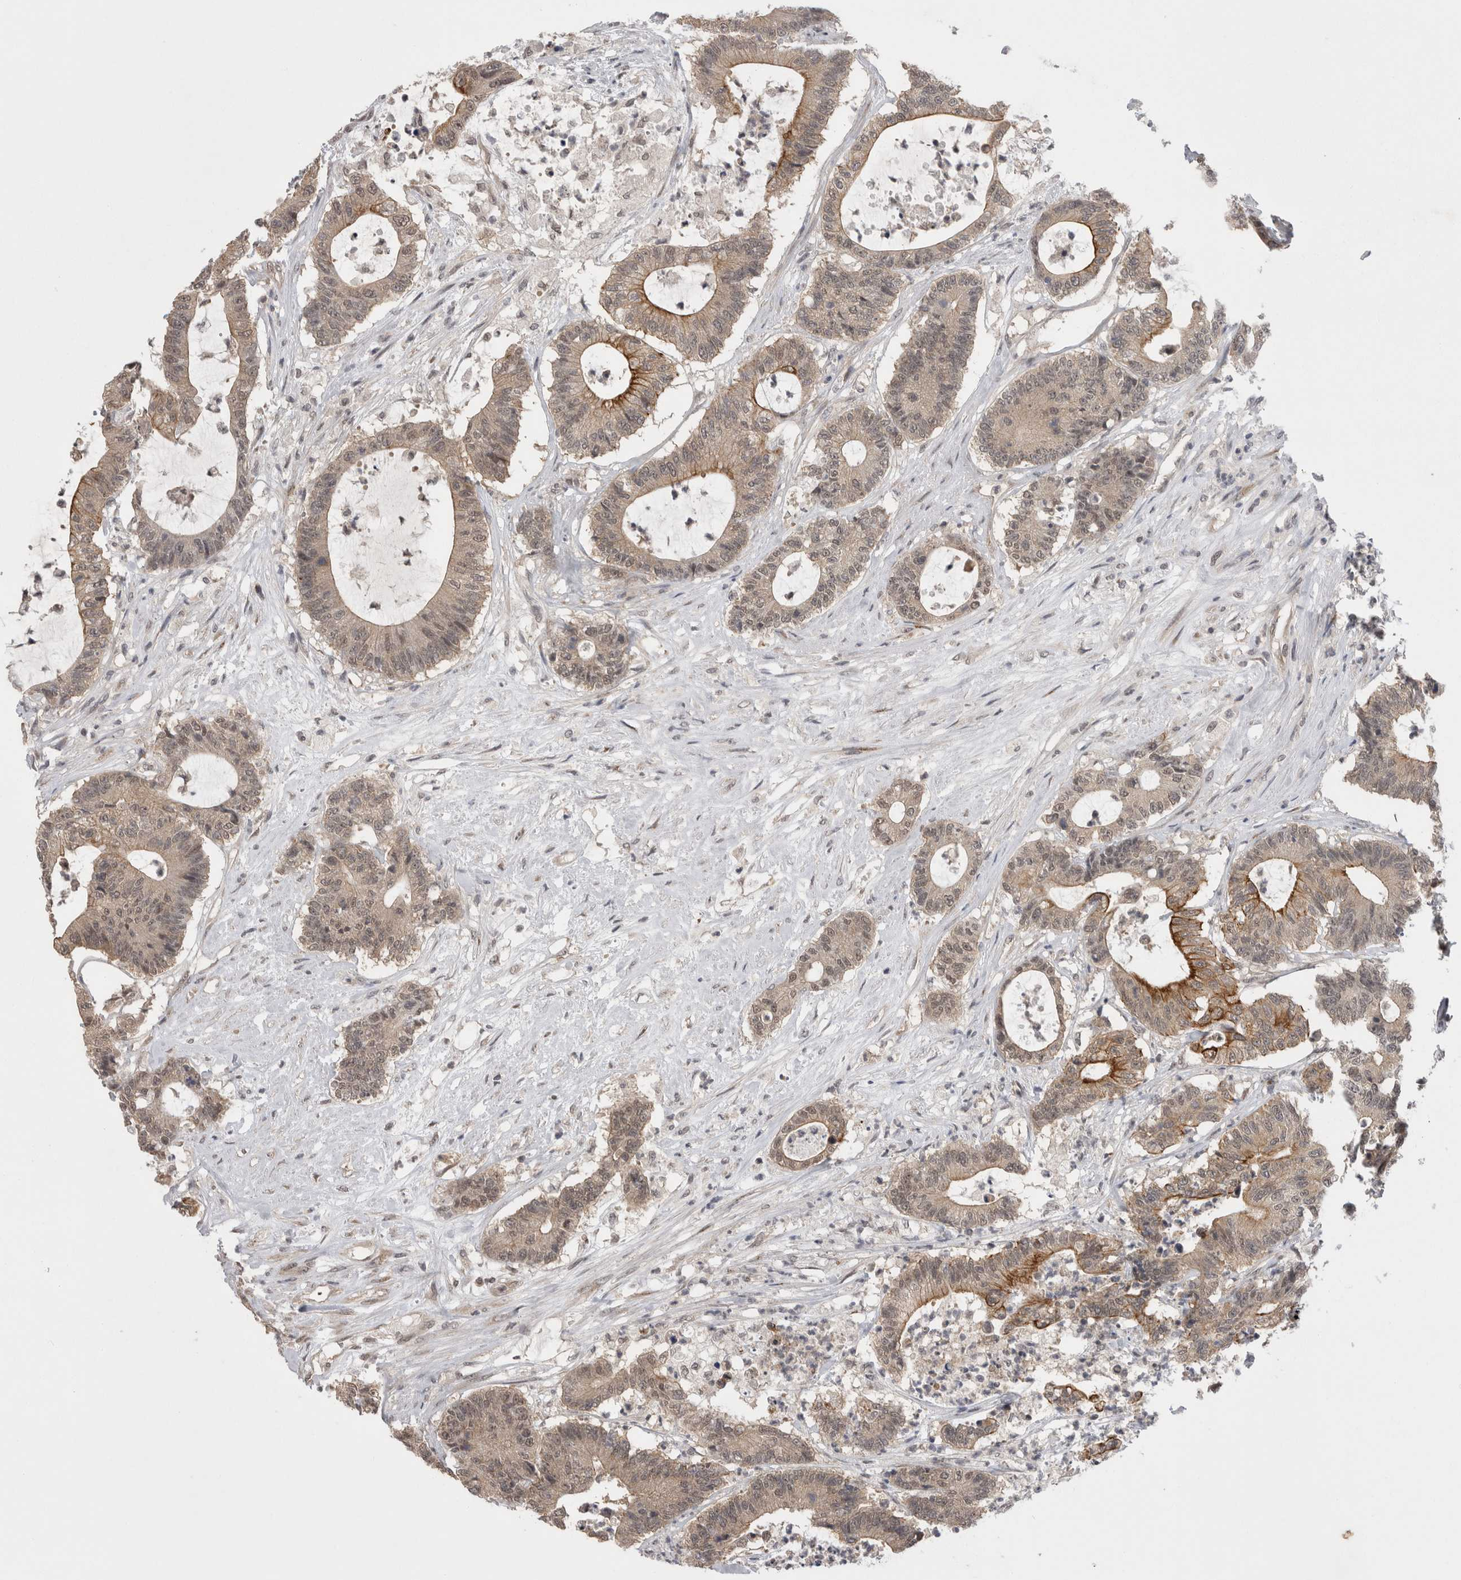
{"staining": {"intensity": "moderate", "quantity": "25%-75%", "location": "cytoplasmic/membranous"}, "tissue": "colorectal cancer", "cell_type": "Tumor cells", "image_type": "cancer", "snomed": [{"axis": "morphology", "description": "Adenocarcinoma, NOS"}, {"axis": "topography", "description": "Colon"}], "caption": "Brown immunohistochemical staining in colorectal cancer exhibits moderate cytoplasmic/membranous positivity in approximately 25%-75% of tumor cells.", "gene": "ZNF341", "patient": {"sex": "female", "age": 84}}